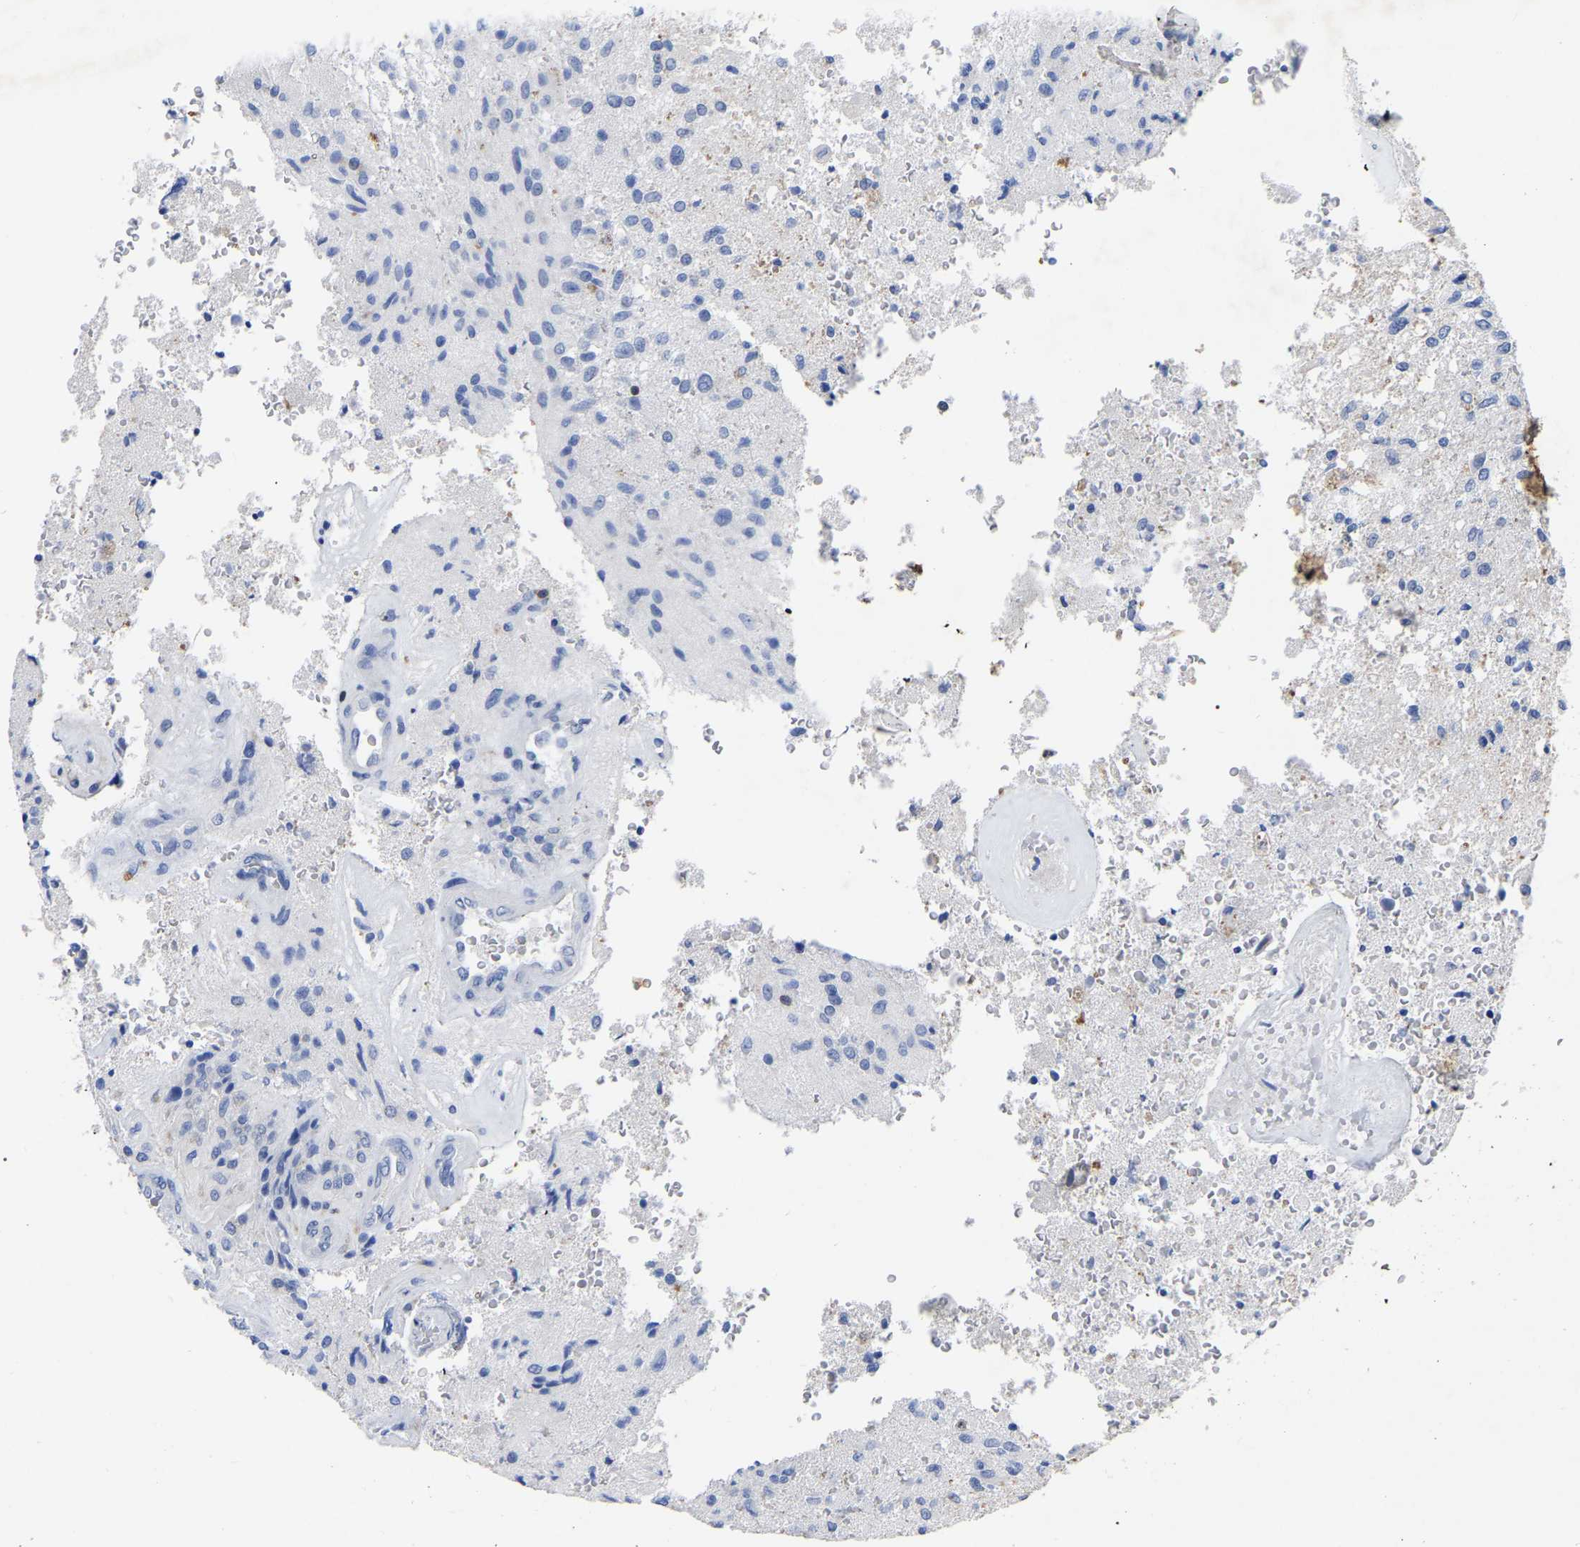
{"staining": {"intensity": "negative", "quantity": "none", "location": "none"}, "tissue": "glioma", "cell_type": "Tumor cells", "image_type": "cancer", "snomed": [{"axis": "morphology", "description": "Normal tissue, NOS"}, {"axis": "morphology", "description": "Glioma, malignant, High grade"}, {"axis": "topography", "description": "Cerebral cortex"}], "caption": "IHC of human glioma reveals no expression in tumor cells.", "gene": "PTPN7", "patient": {"sex": "male", "age": 77}}